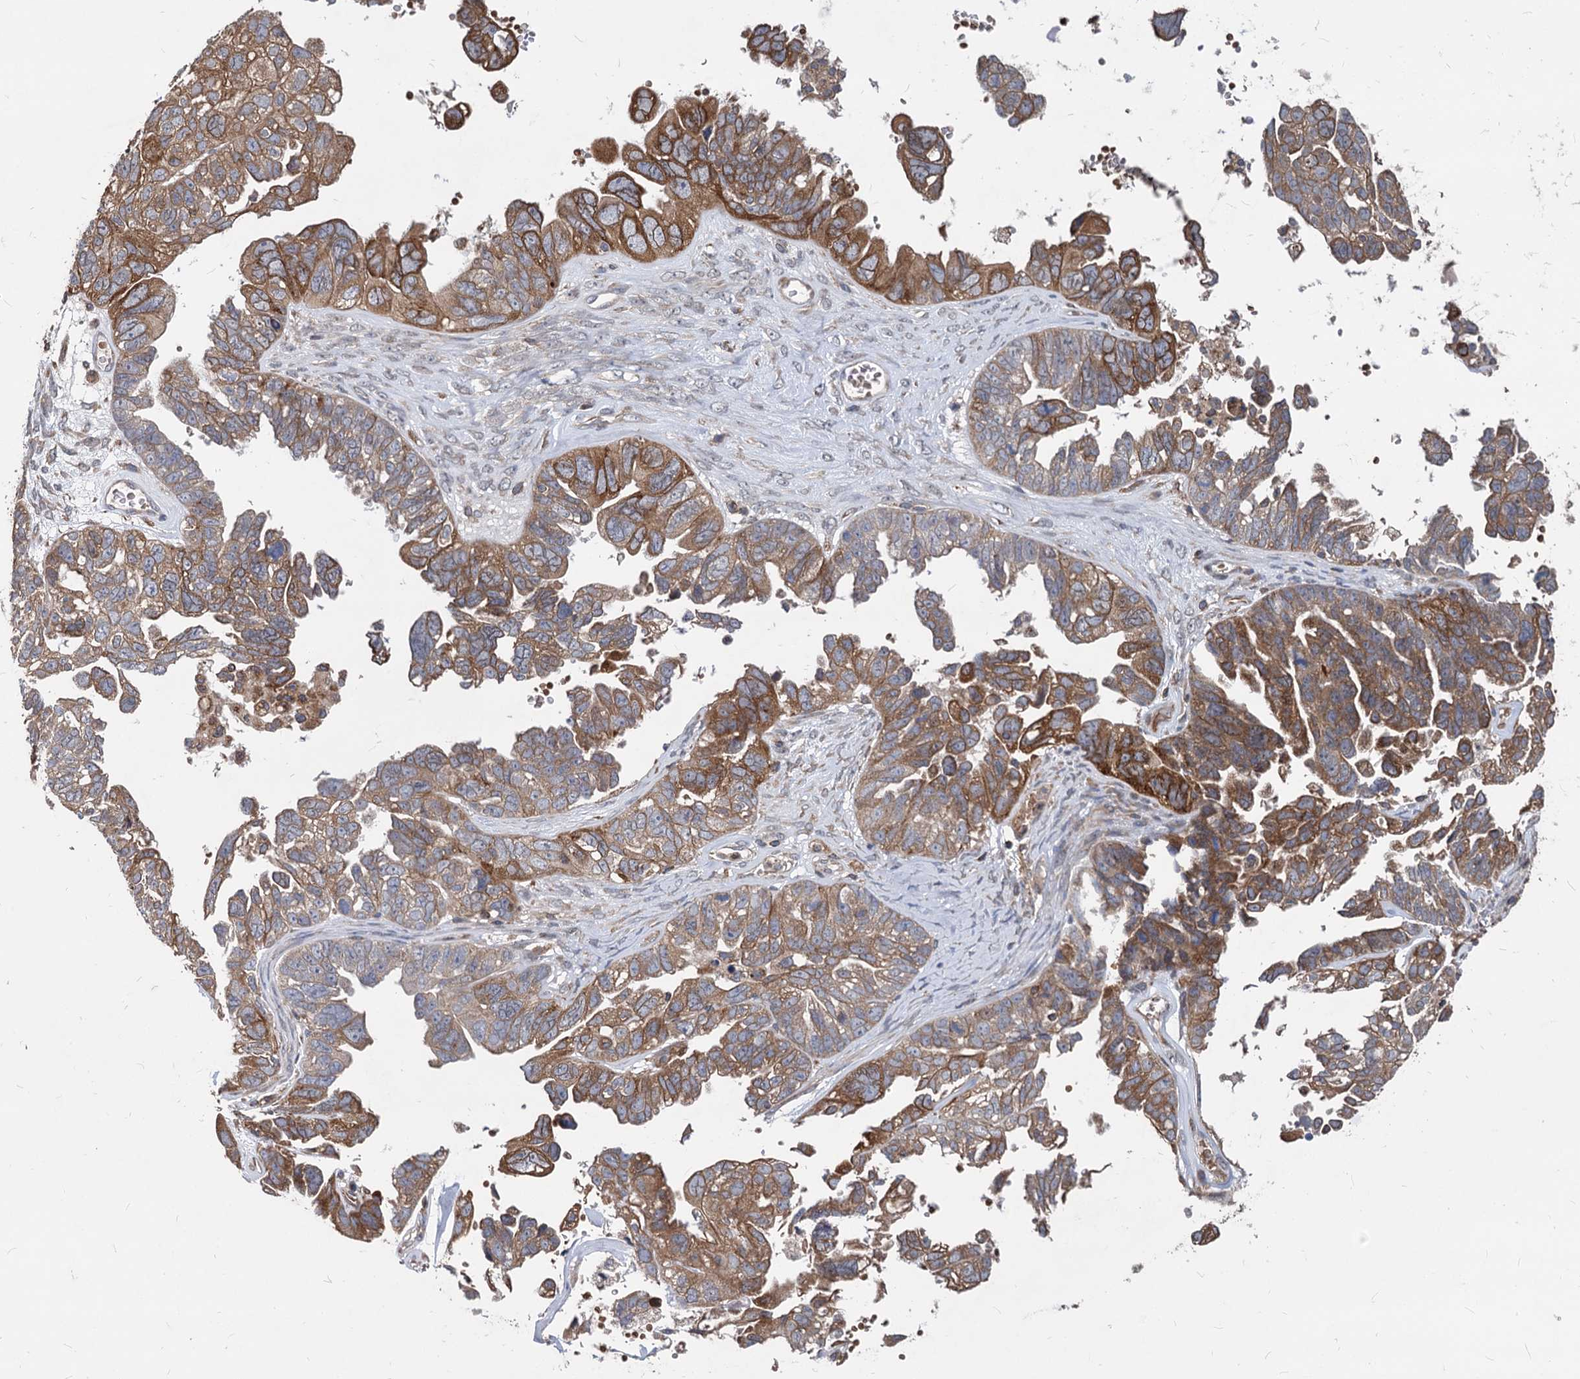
{"staining": {"intensity": "moderate", "quantity": ">75%", "location": "cytoplasmic/membranous"}, "tissue": "ovarian cancer", "cell_type": "Tumor cells", "image_type": "cancer", "snomed": [{"axis": "morphology", "description": "Cystadenocarcinoma, serous, NOS"}, {"axis": "topography", "description": "Ovary"}], "caption": "Tumor cells demonstrate medium levels of moderate cytoplasmic/membranous positivity in approximately >75% of cells in human ovarian cancer. (DAB (3,3'-diaminobenzidine) = brown stain, brightfield microscopy at high magnification).", "gene": "STIM1", "patient": {"sex": "female", "age": 79}}